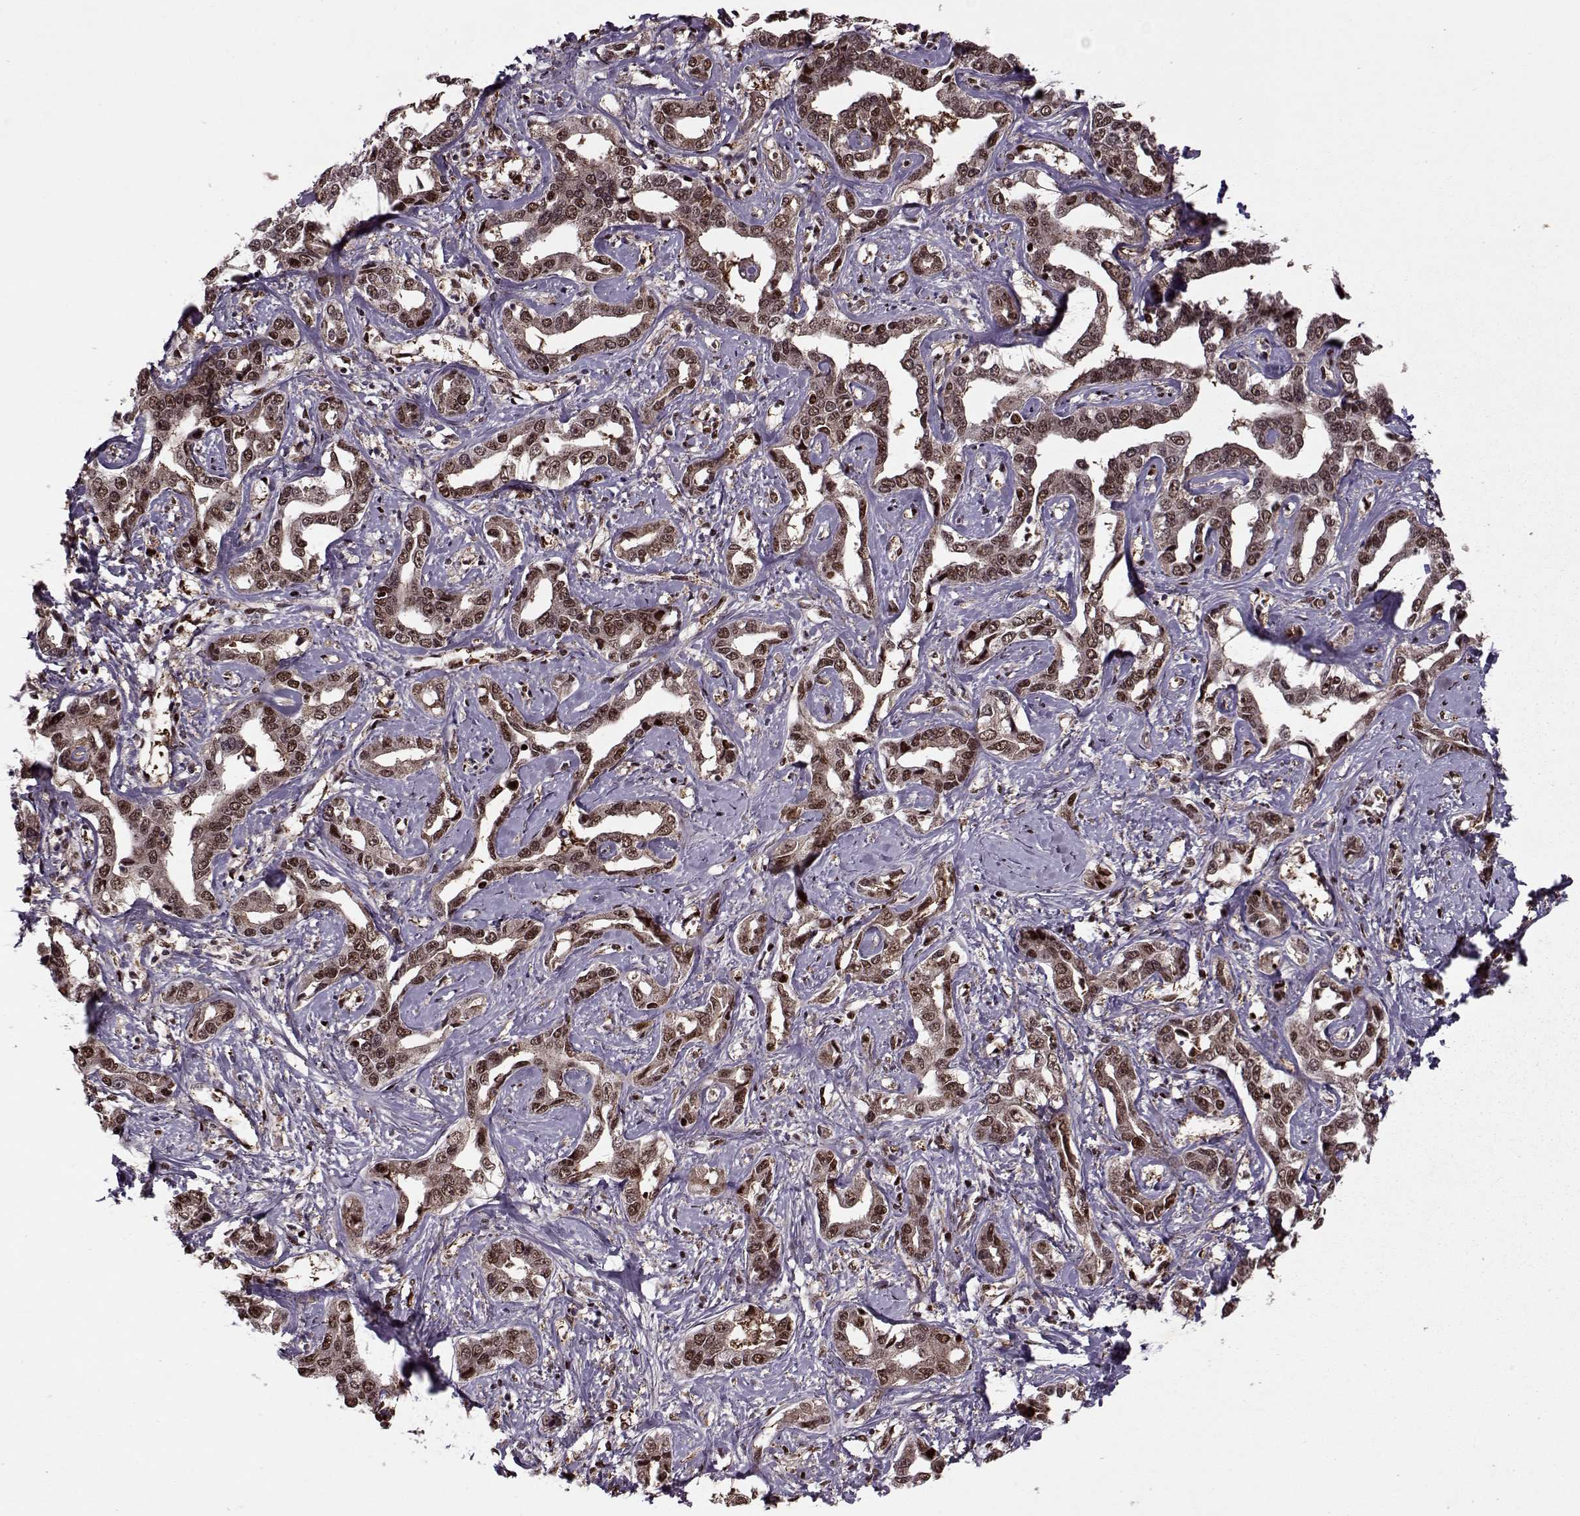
{"staining": {"intensity": "moderate", "quantity": "25%-75%", "location": "nuclear"}, "tissue": "liver cancer", "cell_type": "Tumor cells", "image_type": "cancer", "snomed": [{"axis": "morphology", "description": "Cholangiocarcinoma"}, {"axis": "topography", "description": "Liver"}], "caption": "Liver cancer stained with a protein marker demonstrates moderate staining in tumor cells.", "gene": "PSMA7", "patient": {"sex": "male", "age": 59}}